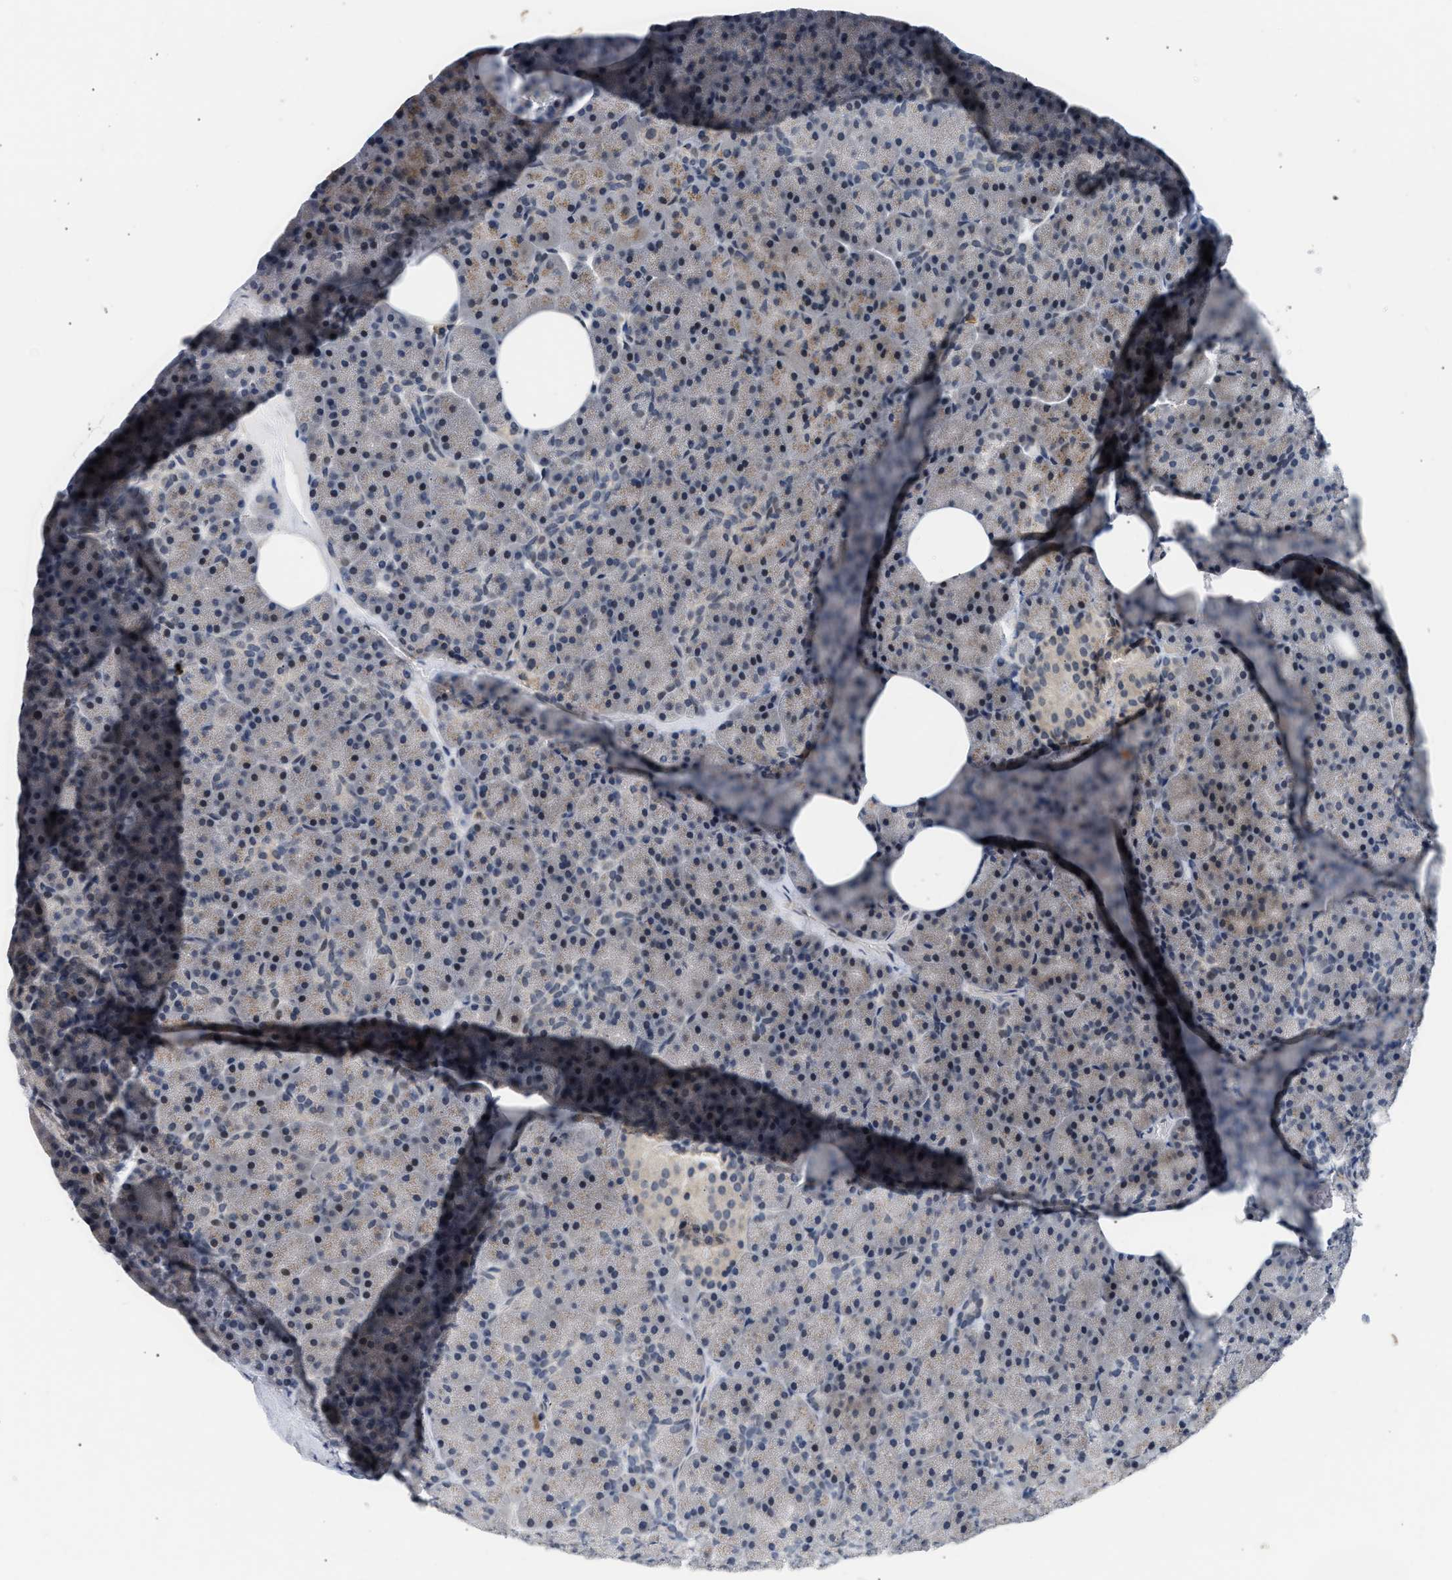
{"staining": {"intensity": "weak", "quantity": "25%-75%", "location": "cytoplasmic/membranous"}, "tissue": "pancreas", "cell_type": "Exocrine glandular cells", "image_type": "normal", "snomed": [{"axis": "morphology", "description": "Normal tissue, NOS"}, {"axis": "morphology", "description": "Carcinoid, malignant, NOS"}, {"axis": "topography", "description": "Pancreas"}], "caption": "Immunohistochemistry of unremarkable human pancreas exhibits low levels of weak cytoplasmic/membranous positivity in approximately 25%-75% of exocrine glandular cells.", "gene": "TXNRD3", "patient": {"sex": "female", "age": 35}}